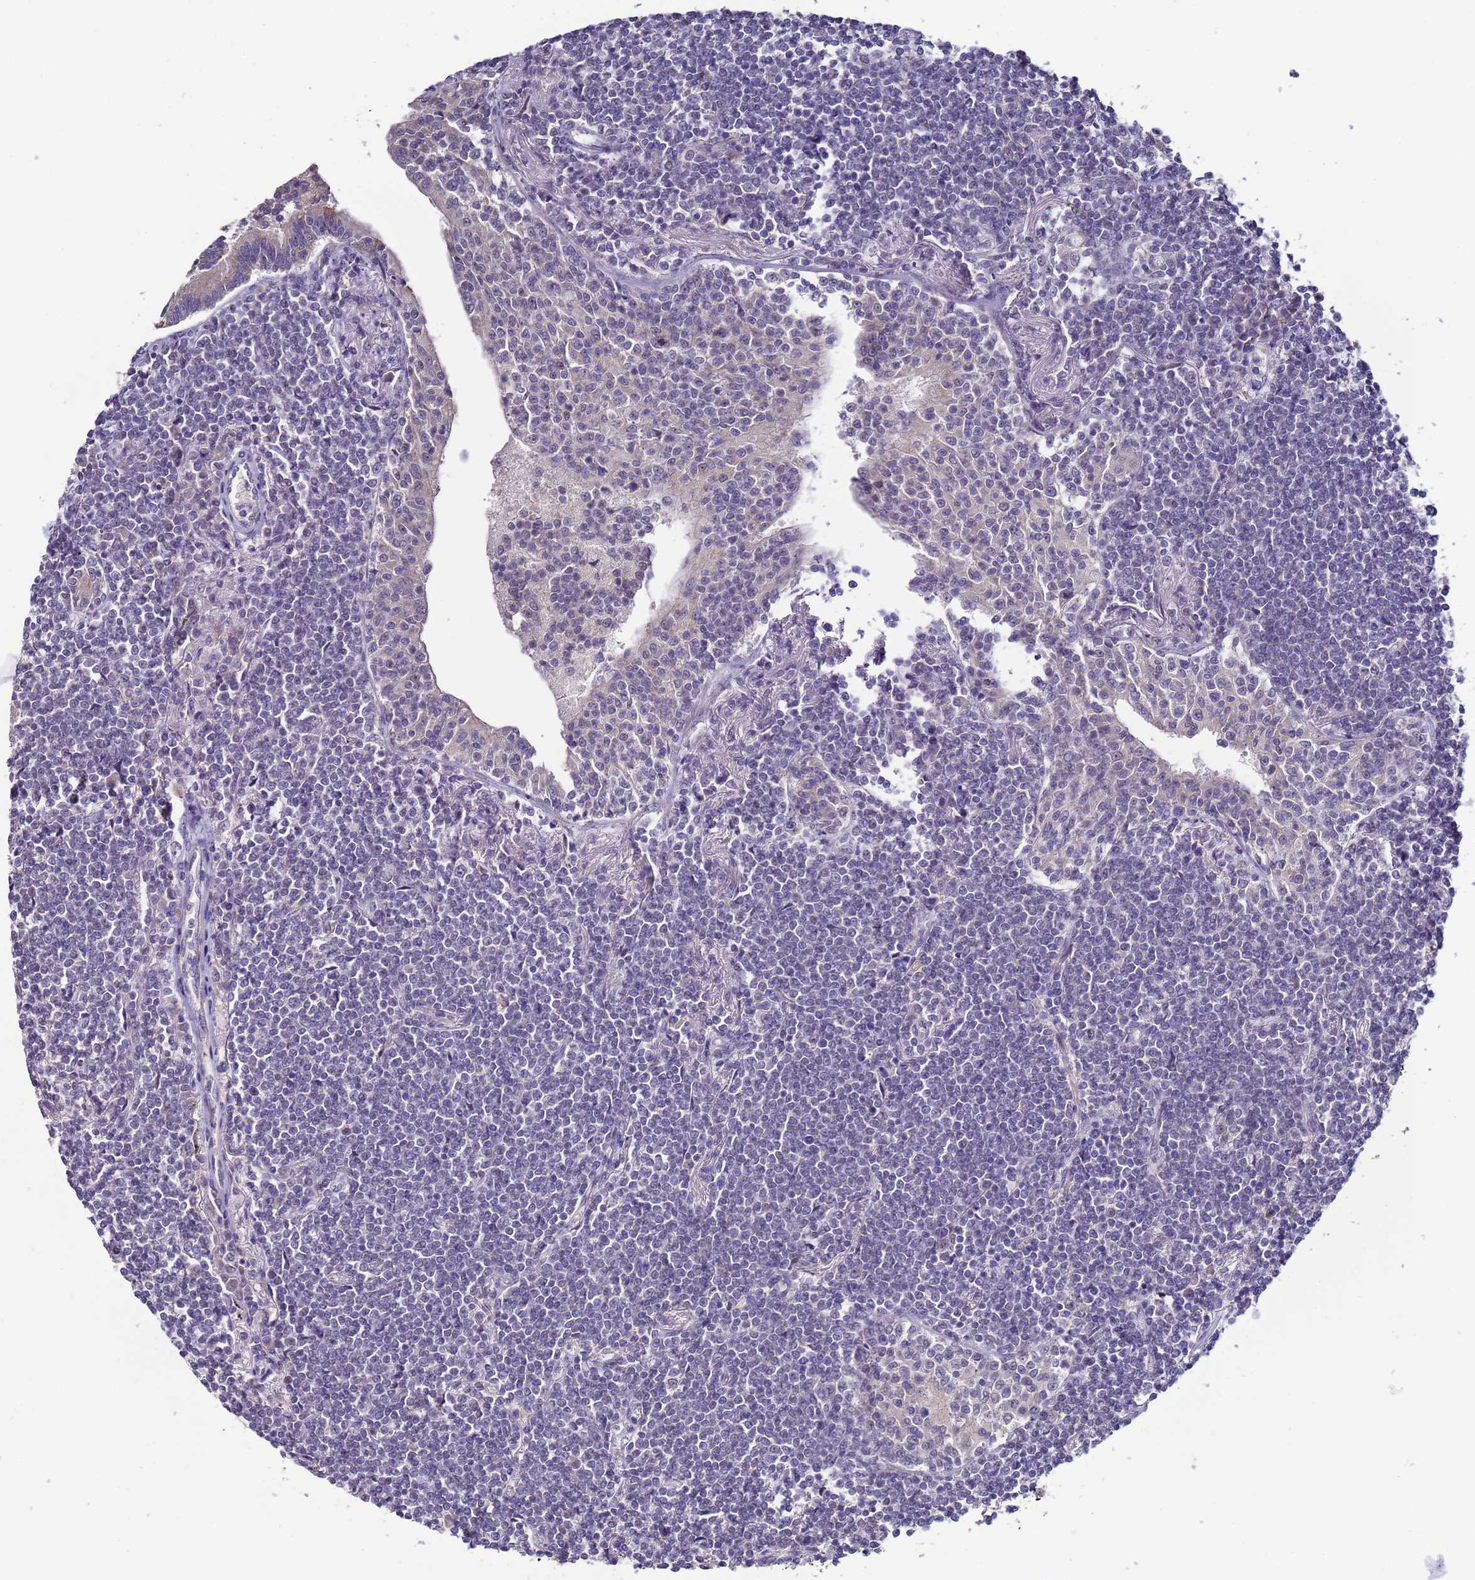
{"staining": {"intensity": "negative", "quantity": "none", "location": "none"}, "tissue": "lymphoma", "cell_type": "Tumor cells", "image_type": "cancer", "snomed": [{"axis": "morphology", "description": "Malignant lymphoma, non-Hodgkin's type, Low grade"}, {"axis": "topography", "description": "Lung"}], "caption": "Immunohistochemical staining of lymphoma reveals no significant positivity in tumor cells.", "gene": "CLHC1", "patient": {"sex": "female", "age": 71}}